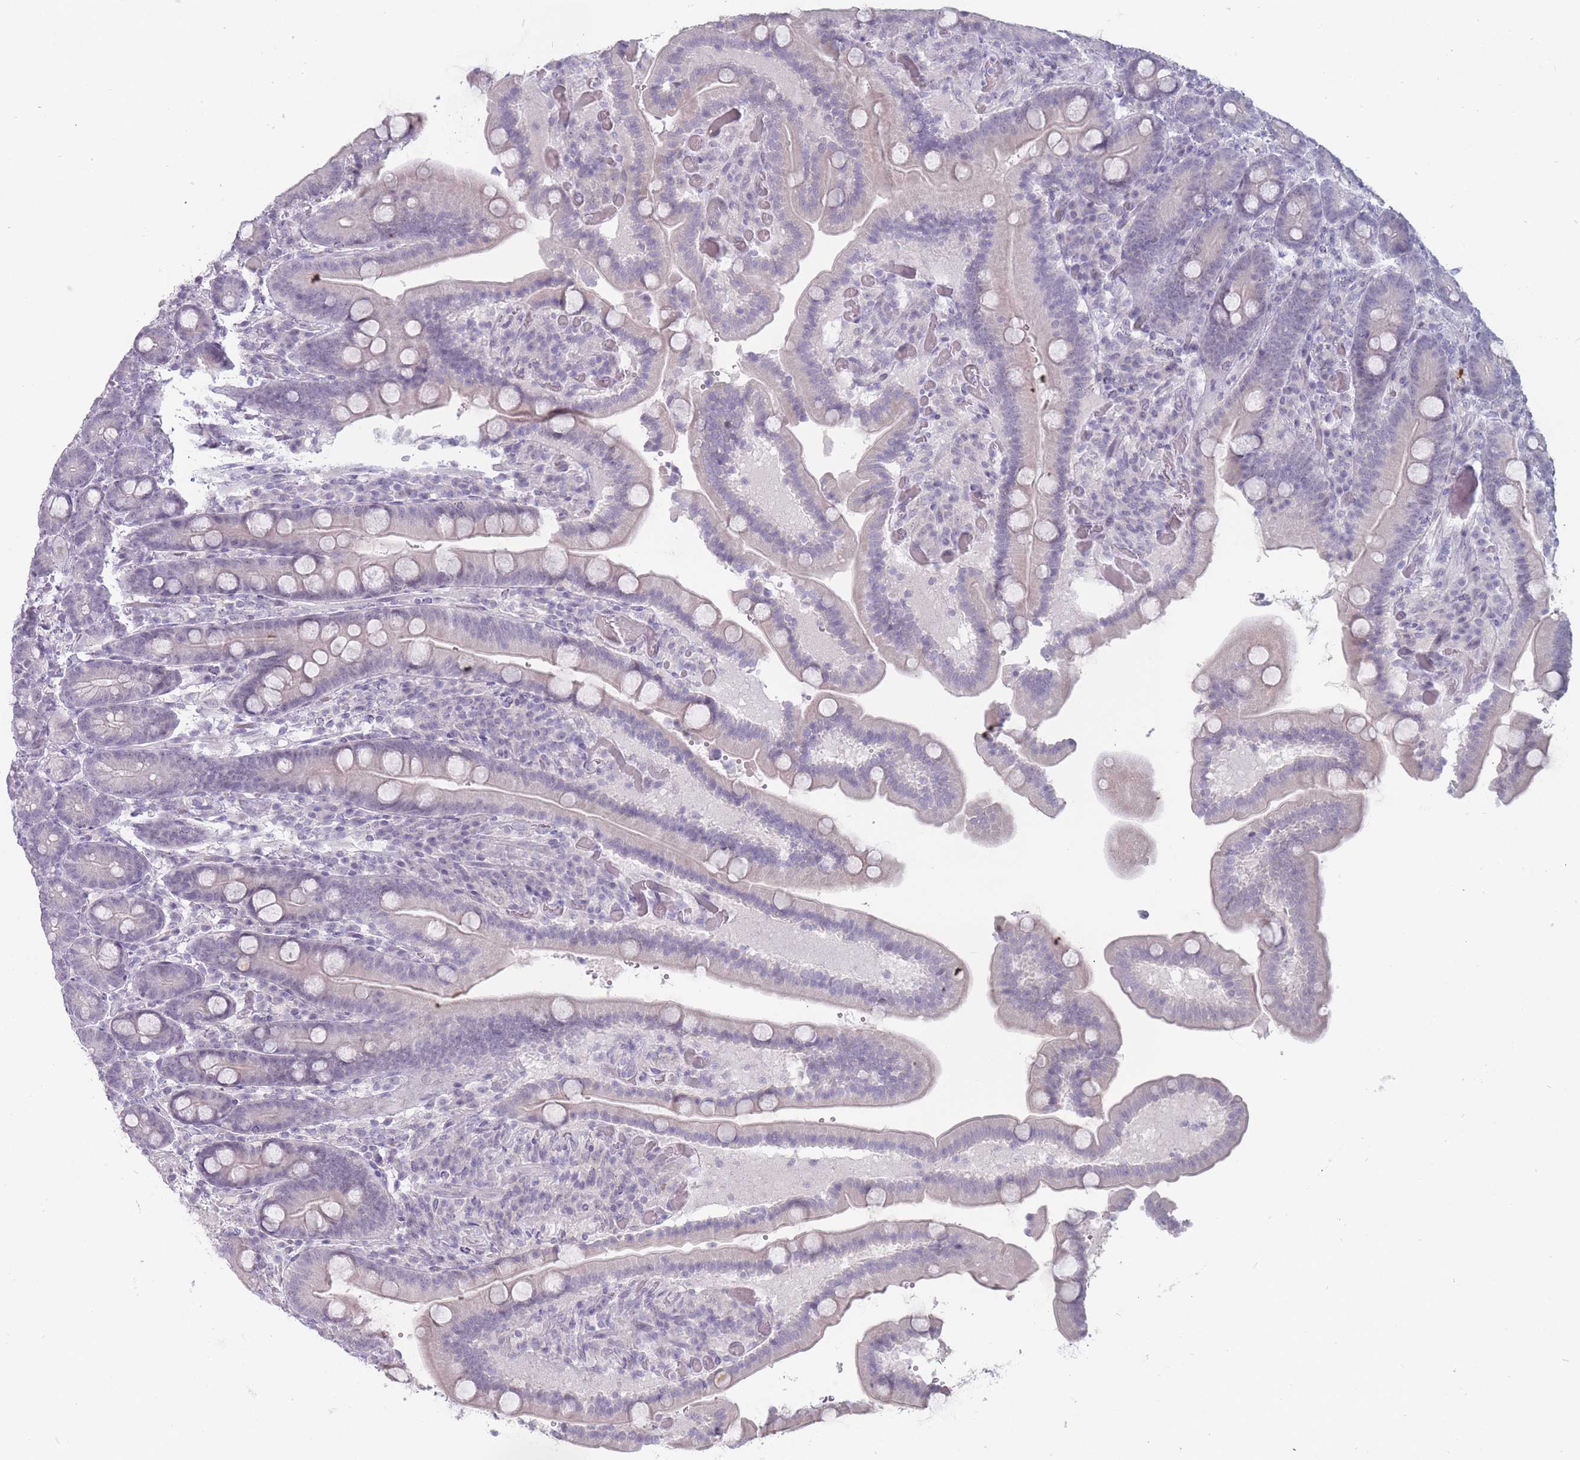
{"staining": {"intensity": "negative", "quantity": "none", "location": "none"}, "tissue": "duodenum", "cell_type": "Glandular cells", "image_type": "normal", "snomed": [{"axis": "morphology", "description": "Normal tissue, NOS"}, {"axis": "topography", "description": "Duodenum"}], "caption": "An immunohistochemistry (IHC) histopathology image of normal duodenum is shown. There is no staining in glandular cells of duodenum.", "gene": "ROS1", "patient": {"sex": "female", "age": 62}}